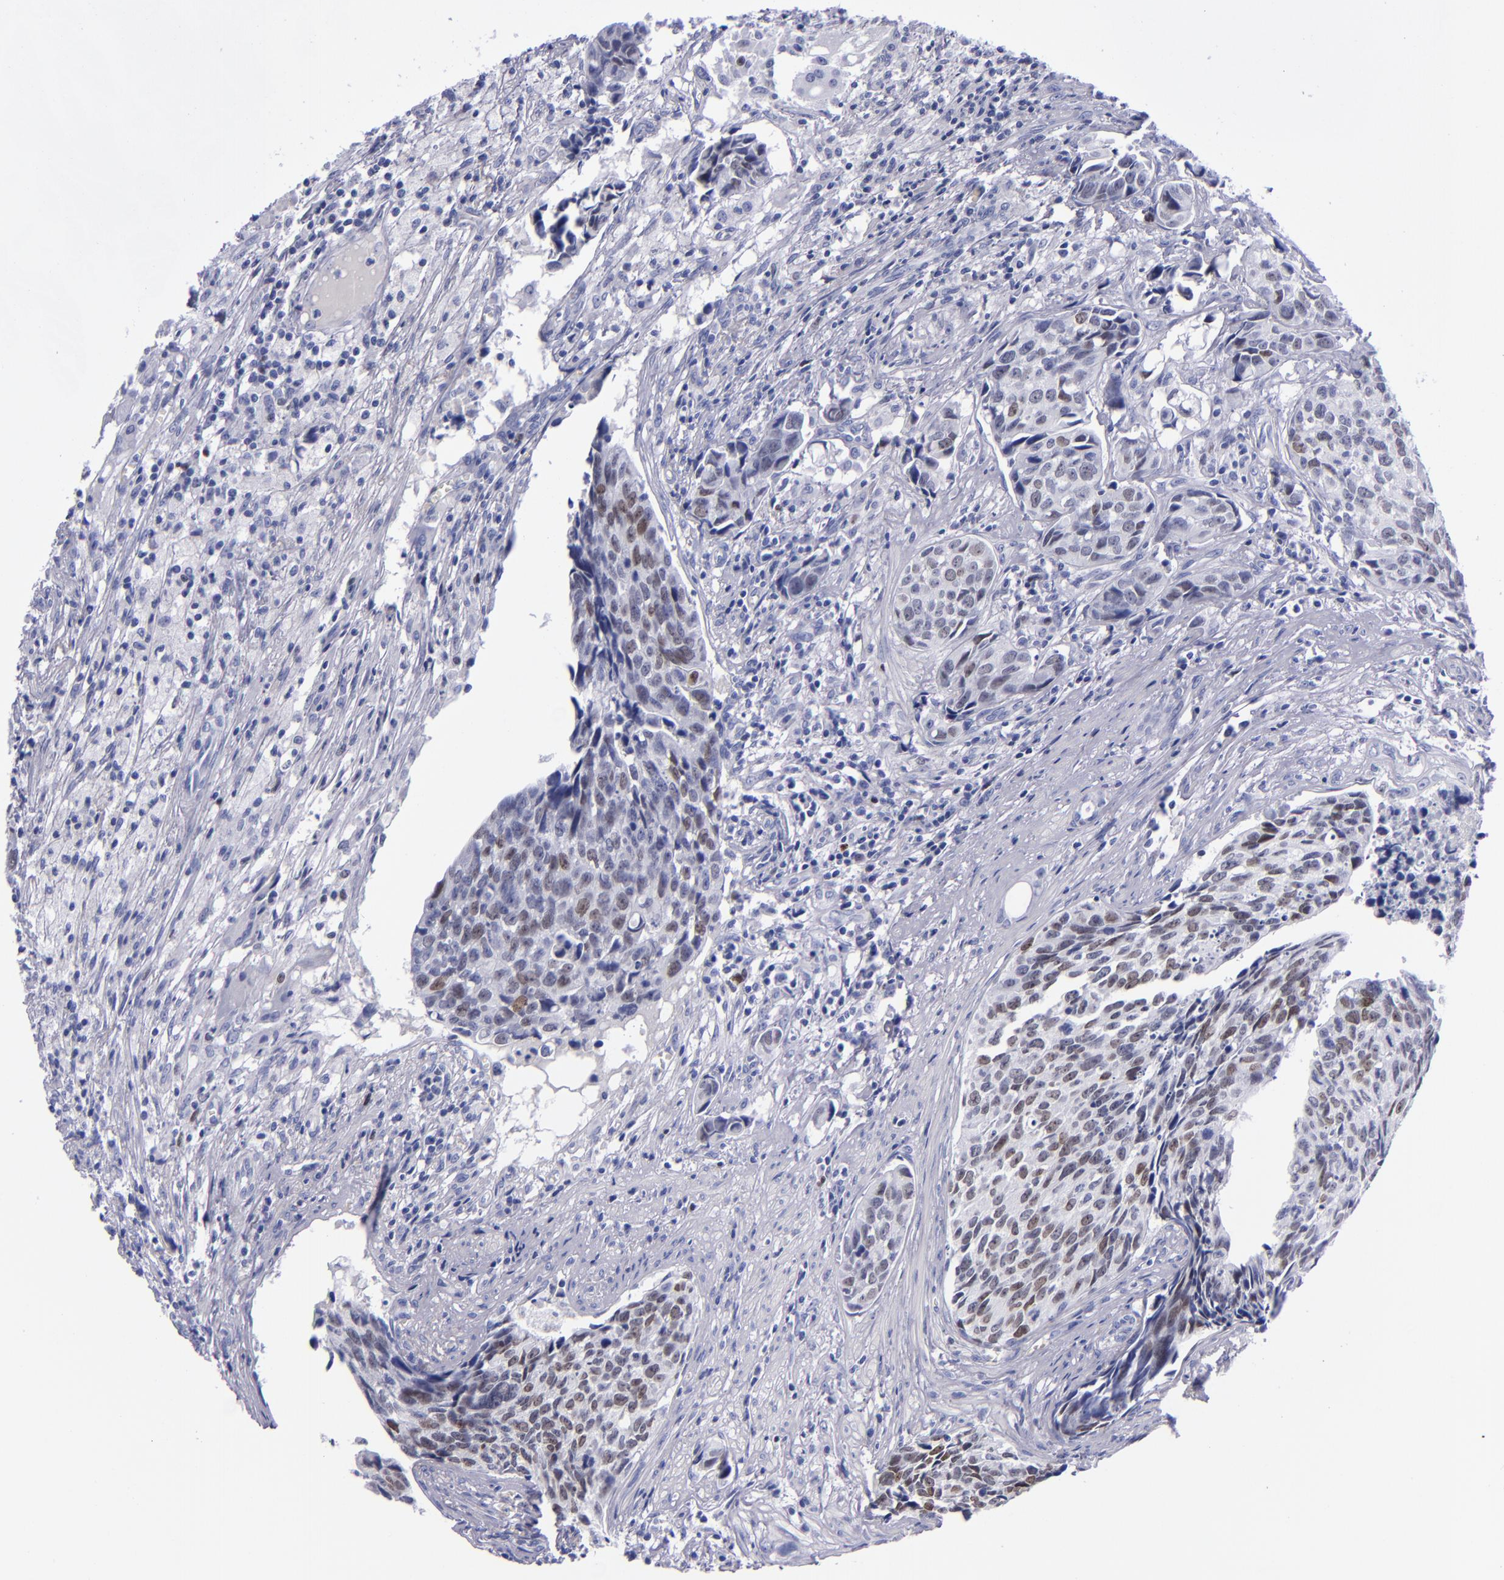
{"staining": {"intensity": "weak", "quantity": "<25%", "location": "nuclear"}, "tissue": "urothelial cancer", "cell_type": "Tumor cells", "image_type": "cancer", "snomed": [{"axis": "morphology", "description": "Urothelial carcinoma, High grade"}, {"axis": "topography", "description": "Urinary bladder"}], "caption": "Micrograph shows no protein expression in tumor cells of urothelial carcinoma (high-grade) tissue.", "gene": "MCM7", "patient": {"sex": "male", "age": 81}}